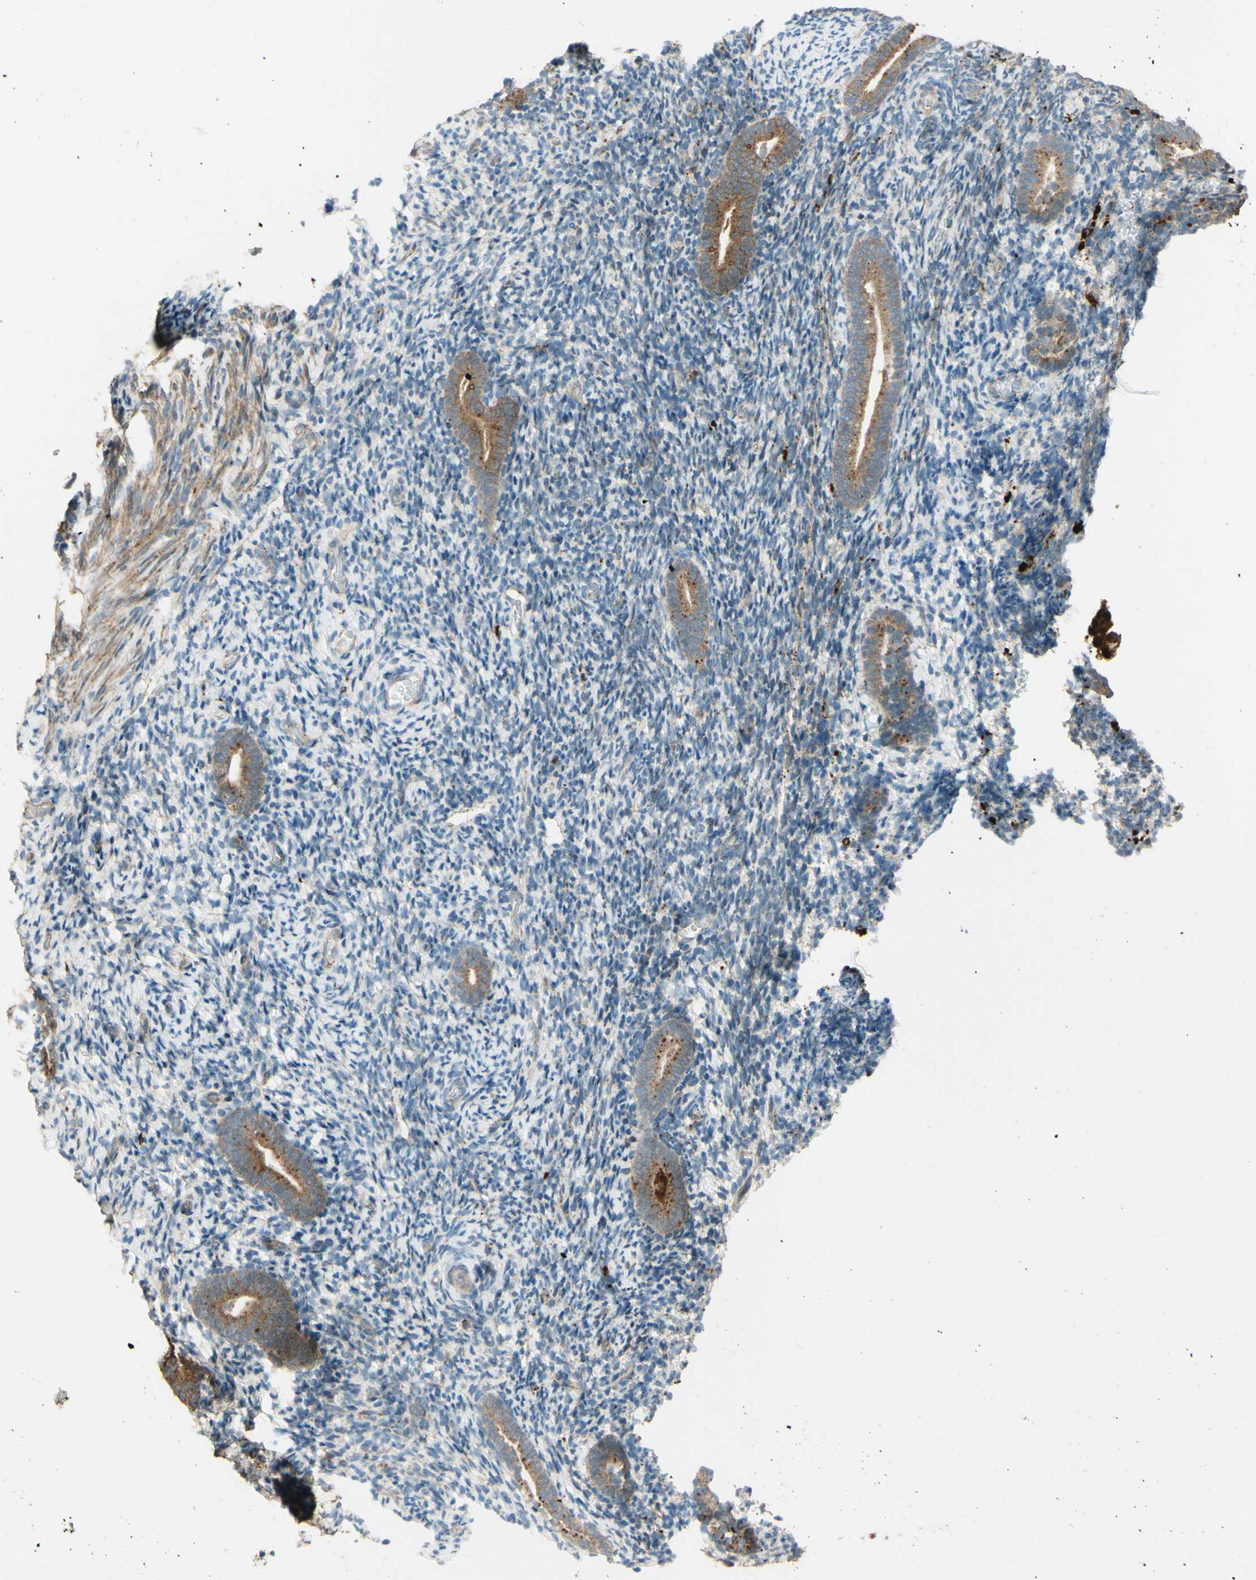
{"staining": {"intensity": "weak", "quantity": ">75%", "location": "cytoplasmic/membranous"}, "tissue": "endometrium", "cell_type": "Cells in endometrial stroma", "image_type": "normal", "snomed": [{"axis": "morphology", "description": "Normal tissue, NOS"}, {"axis": "topography", "description": "Endometrium"}], "caption": "The image reveals immunohistochemical staining of normal endometrium. There is weak cytoplasmic/membranous positivity is appreciated in about >75% of cells in endometrial stroma.", "gene": "RNF19A", "patient": {"sex": "female", "age": 51}}